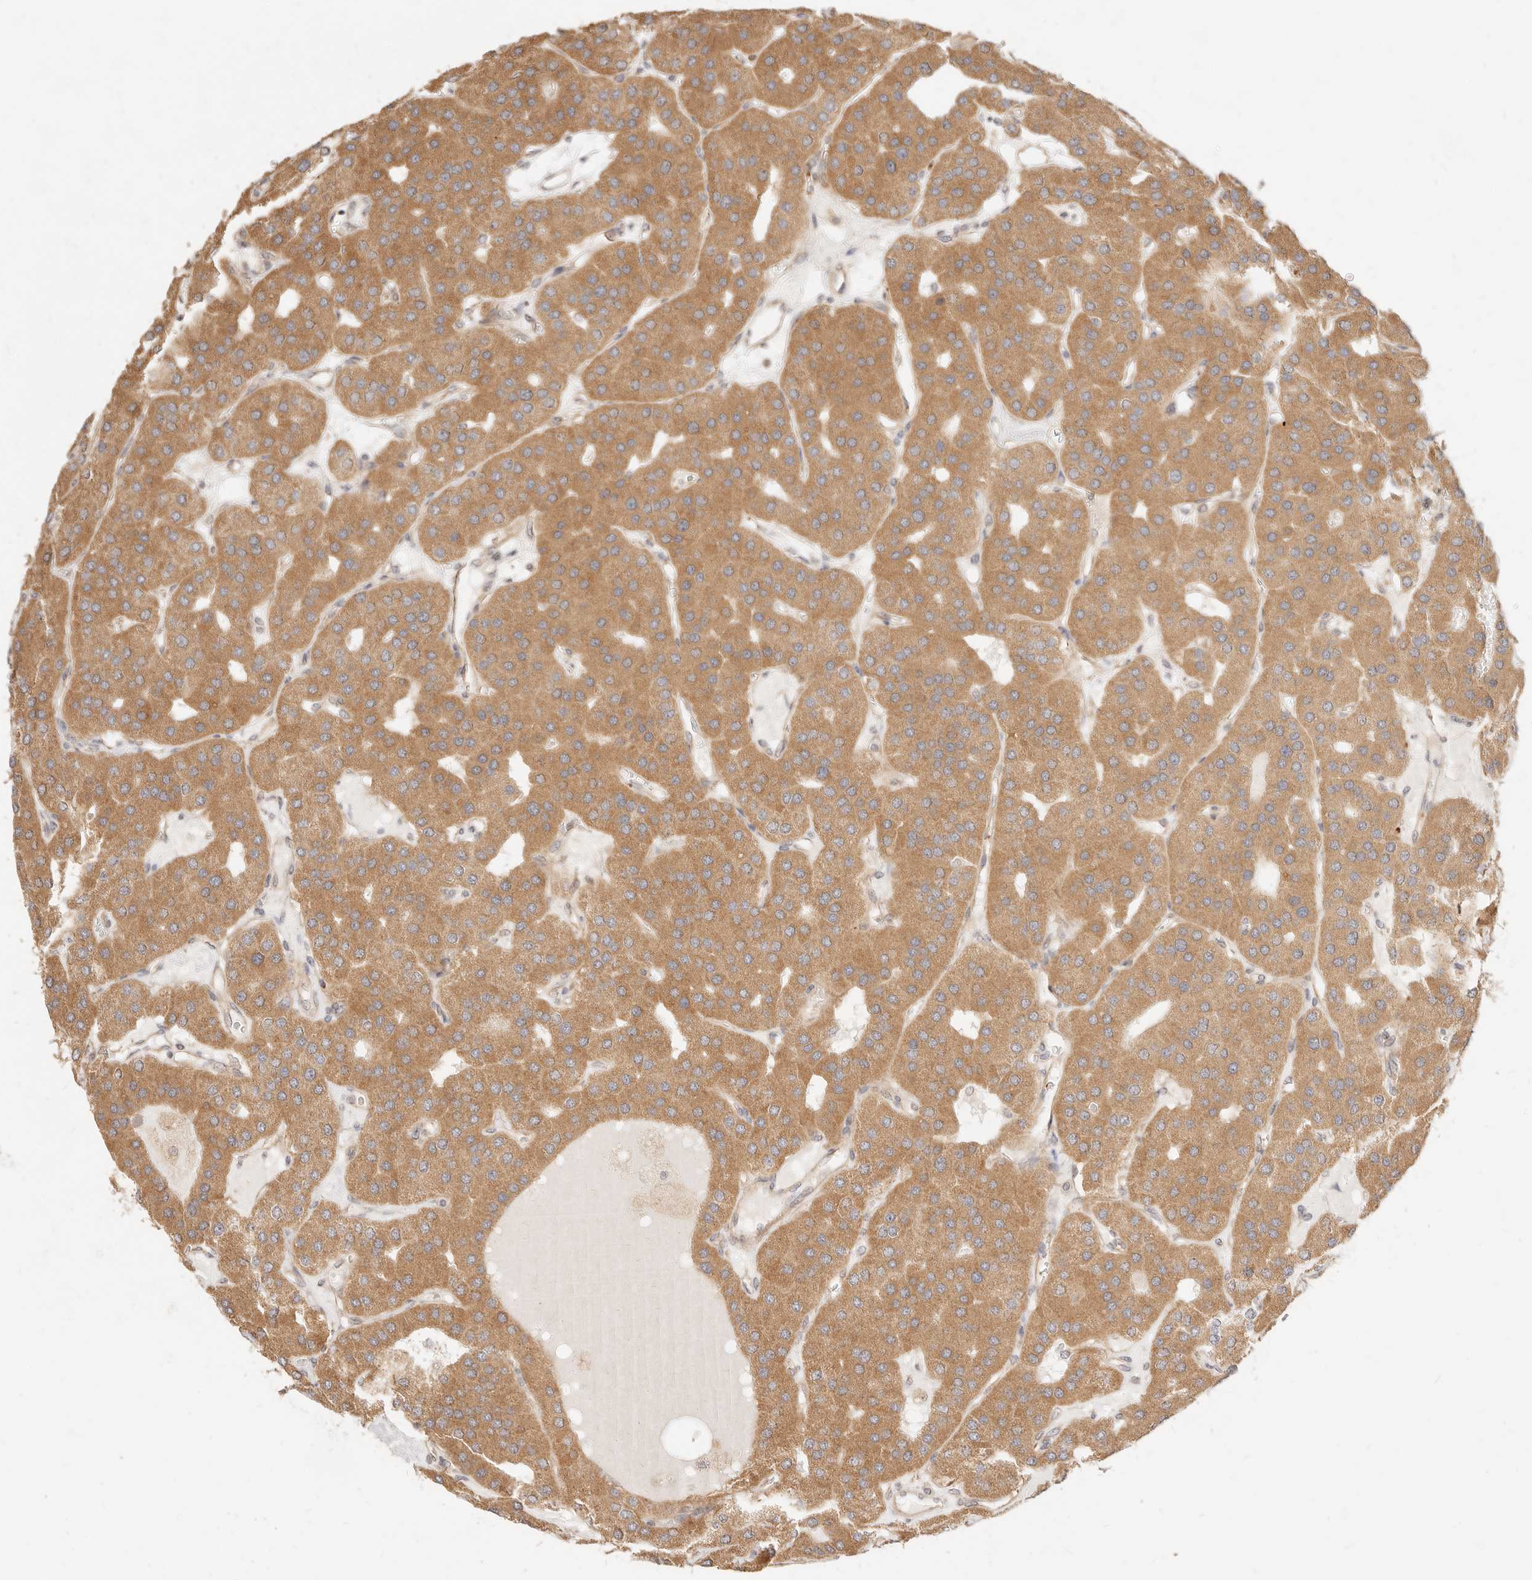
{"staining": {"intensity": "moderate", "quantity": ">75%", "location": "cytoplasmic/membranous"}, "tissue": "parathyroid gland", "cell_type": "Glandular cells", "image_type": "normal", "snomed": [{"axis": "morphology", "description": "Normal tissue, NOS"}, {"axis": "morphology", "description": "Adenoma, NOS"}, {"axis": "topography", "description": "Parathyroid gland"}], "caption": "Immunohistochemistry (DAB) staining of benign parathyroid gland displays moderate cytoplasmic/membranous protein positivity in about >75% of glandular cells.", "gene": "UBXN10", "patient": {"sex": "female", "age": 86}}